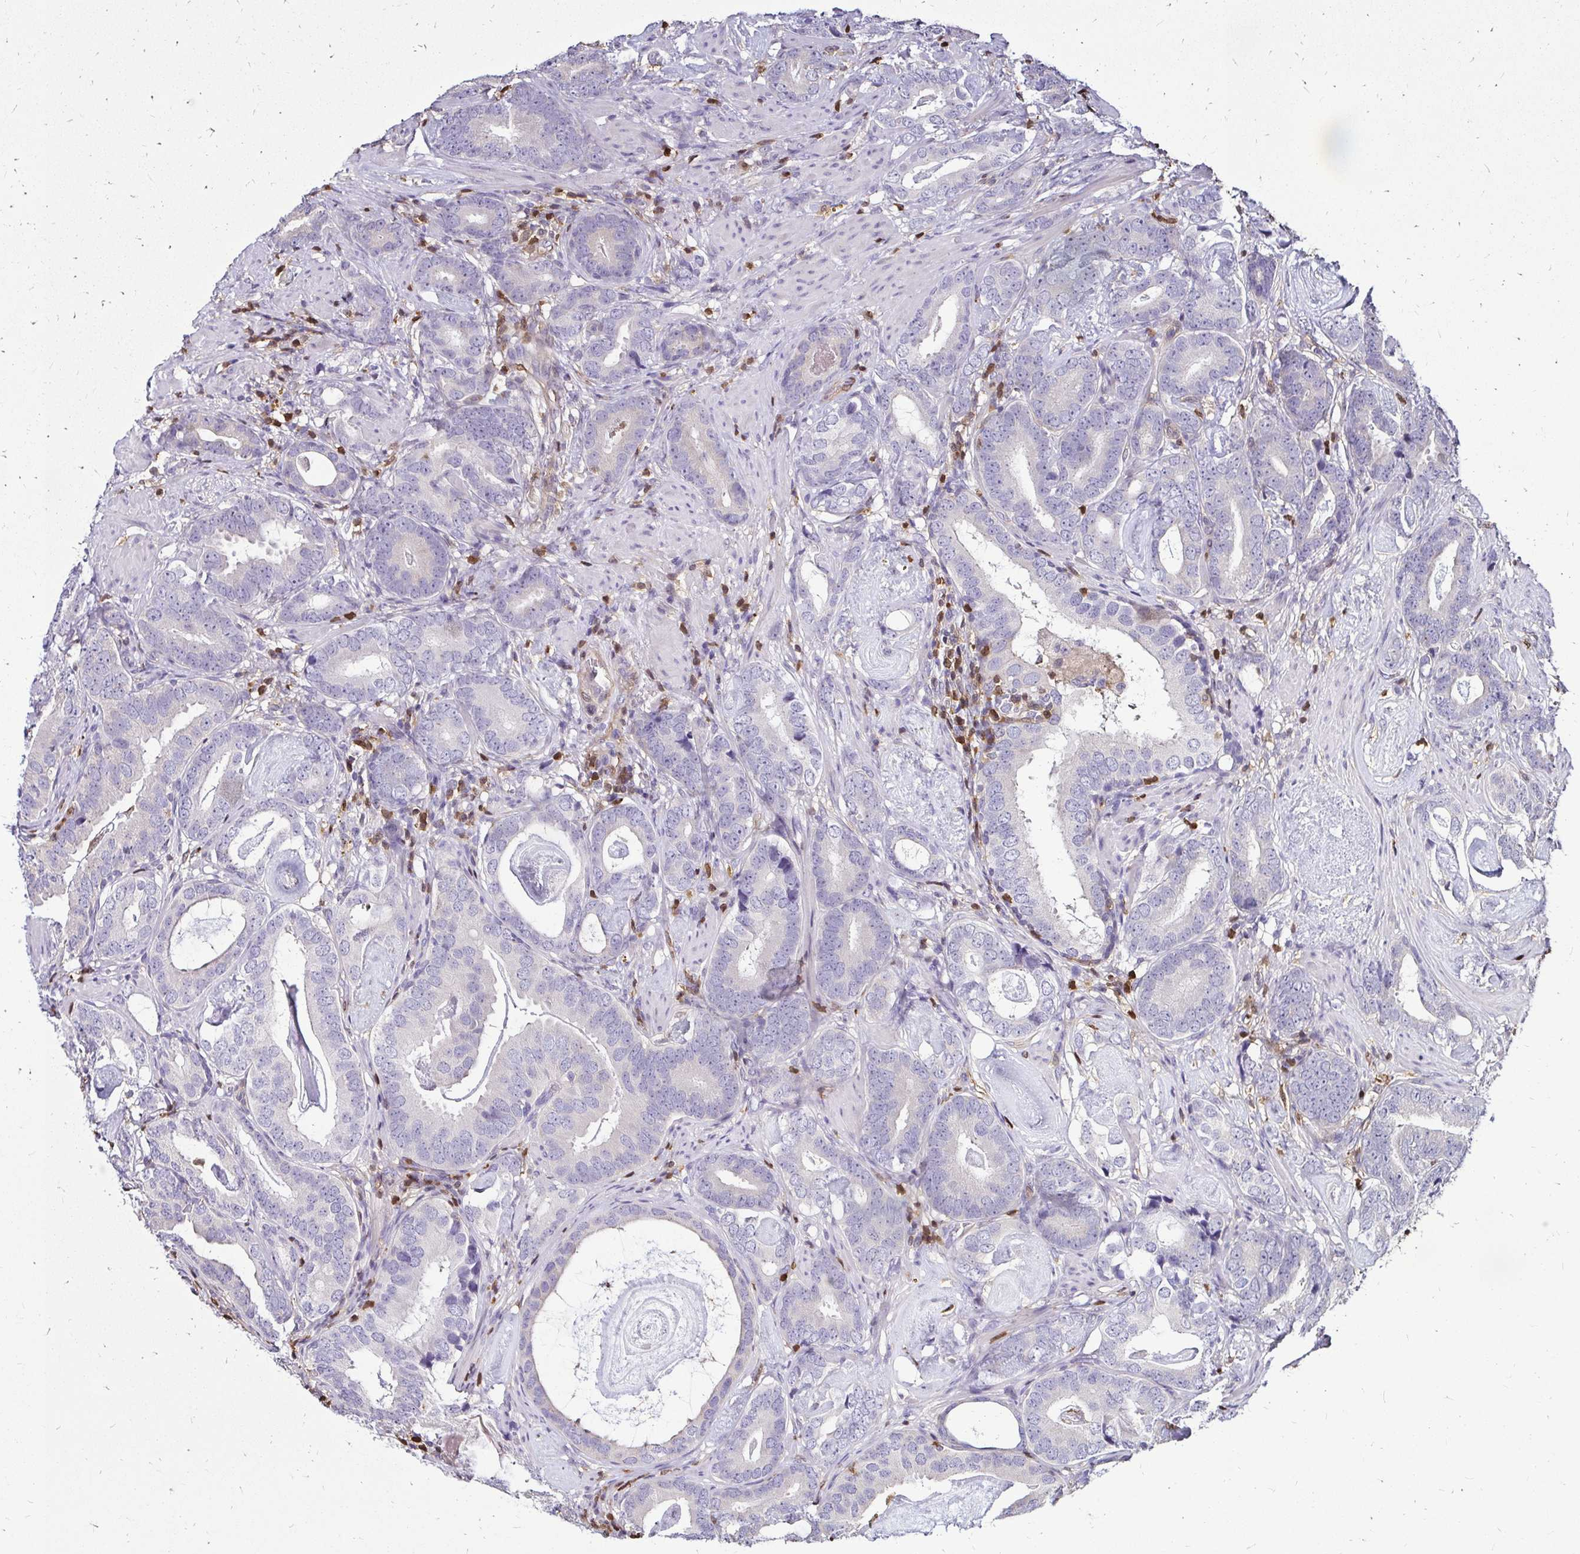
{"staining": {"intensity": "negative", "quantity": "none", "location": "none"}, "tissue": "prostate cancer", "cell_type": "Tumor cells", "image_type": "cancer", "snomed": [{"axis": "morphology", "description": "Adenocarcinoma, Low grade"}, {"axis": "topography", "description": "Prostate and seminal vesicle, NOS"}], "caption": "The histopathology image exhibits no staining of tumor cells in adenocarcinoma (low-grade) (prostate). The staining is performed using DAB brown chromogen with nuclei counter-stained in using hematoxylin.", "gene": "ZFP1", "patient": {"sex": "male", "age": 71}}